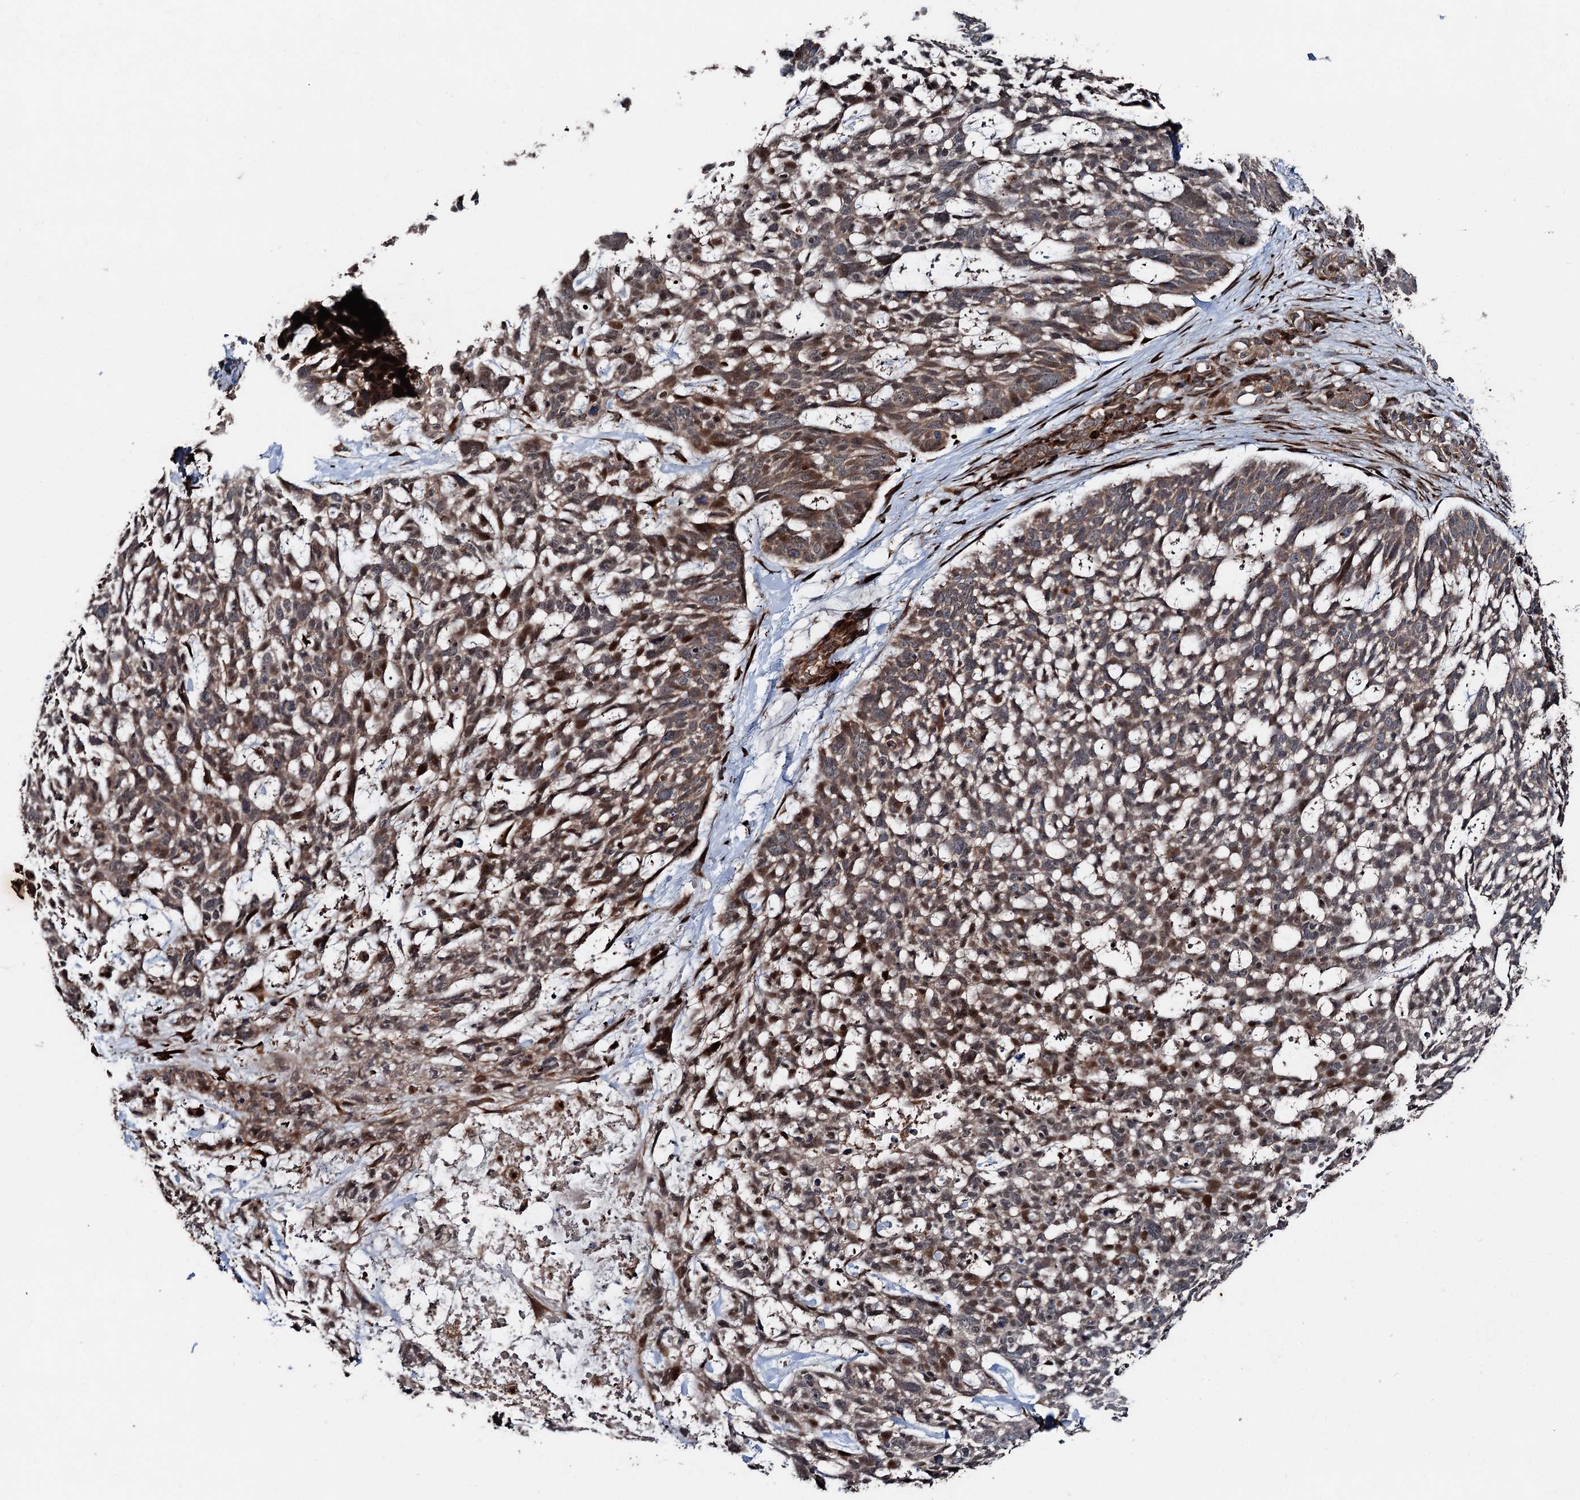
{"staining": {"intensity": "moderate", "quantity": ">75%", "location": "cytoplasmic/membranous"}, "tissue": "skin cancer", "cell_type": "Tumor cells", "image_type": "cancer", "snomed": [{"axis": "morphology", "description": "Basal cell carcinoma"}, {"axis": "topography", "description": "Skin"}], "caption": "Immunohistochemistry photomicrograph of neoplastic tissue: human basal cell carcinoma (skin) stained using immunohistochemistry reveals medium levels of moderate protein expression localized specifically in the cytoplasmic/membranous of tumor cells, appearing as a cytoplasmic/membranous brown color.", "gene": "DDIAS", "patient": {"sex": "male", "age": 88}}